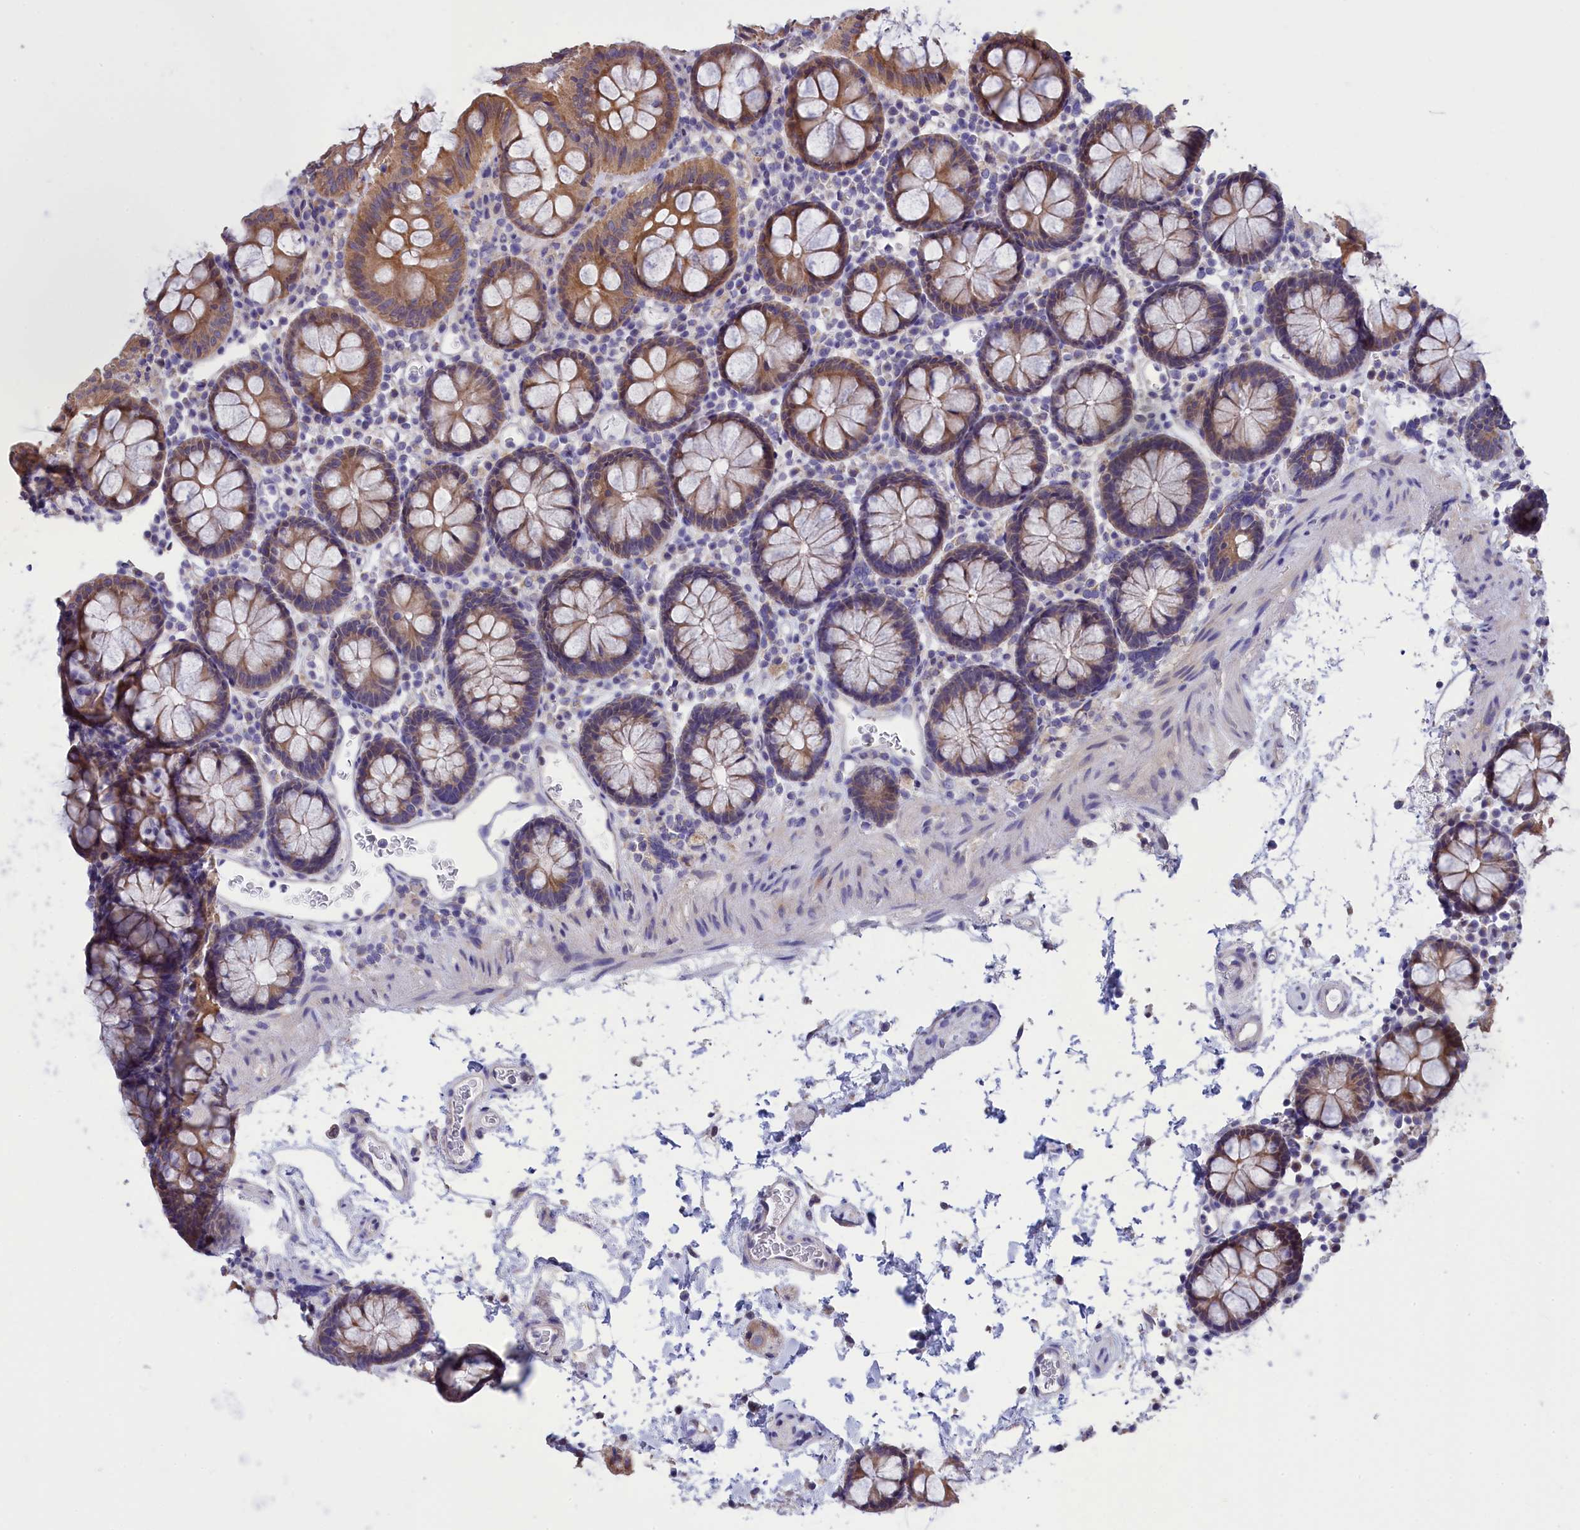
{"staining": {"intensity": "negative", "quantity": "none", "location": "none"}, "tissue": "colon", "cell_type": "Endothelial cells", "image_type": "normal", "snomed": [{"axis": "morphology", "description": "Normal tissue, NOS"}, {"axis": "topography", "description": "Colon"}], "caption": "IHC image of normal colon: colon stained with DAB displays no significant protein staining in endothelial cells. (Stains: DAB immunohistochemistry with hematoxylin counter stain, Microscopy: brightfield microscopy at high magnification).", "gene": "CYP2U1", "patient": {"sex": "male", "age": 75}}